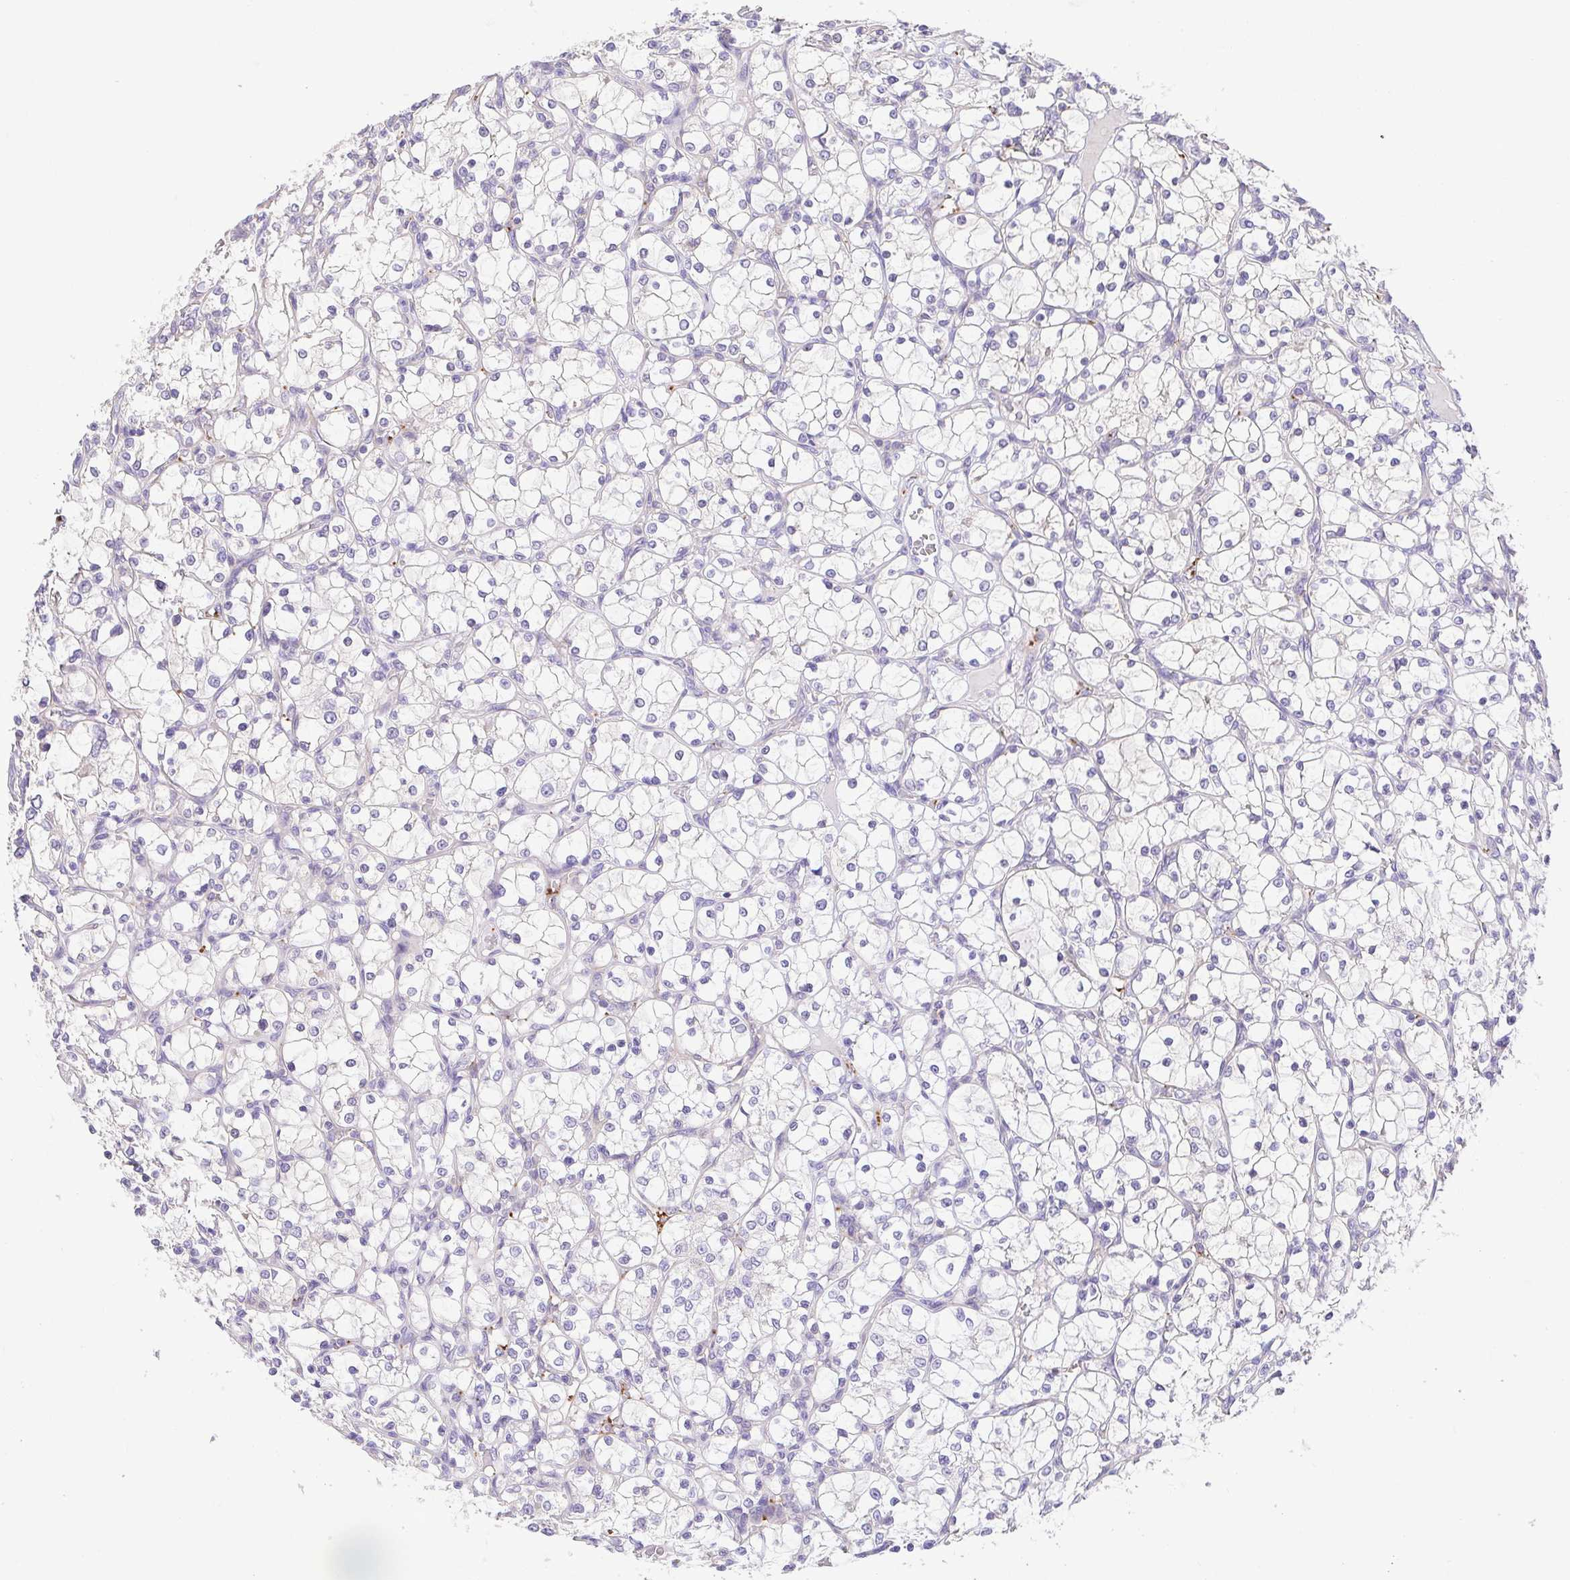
{"staining": {"intensity": "negative", "quantity": "none", "location": "none"}, "tissue": "renal cancer", "cell_type": "Tumor cells", "image_type": "cancer", "snomed": [{"axis": "morphology", "description": "Adenocarcinoma, NOS"}, {"axis": "topography", "description": "Kidney"}], "caption": "An image of renal adenocarcinoma stained for a protein exhibits no brown staining in tumor cells.", "gene": "PRR14L", "patient": {"sex": "female", "age": 69}}